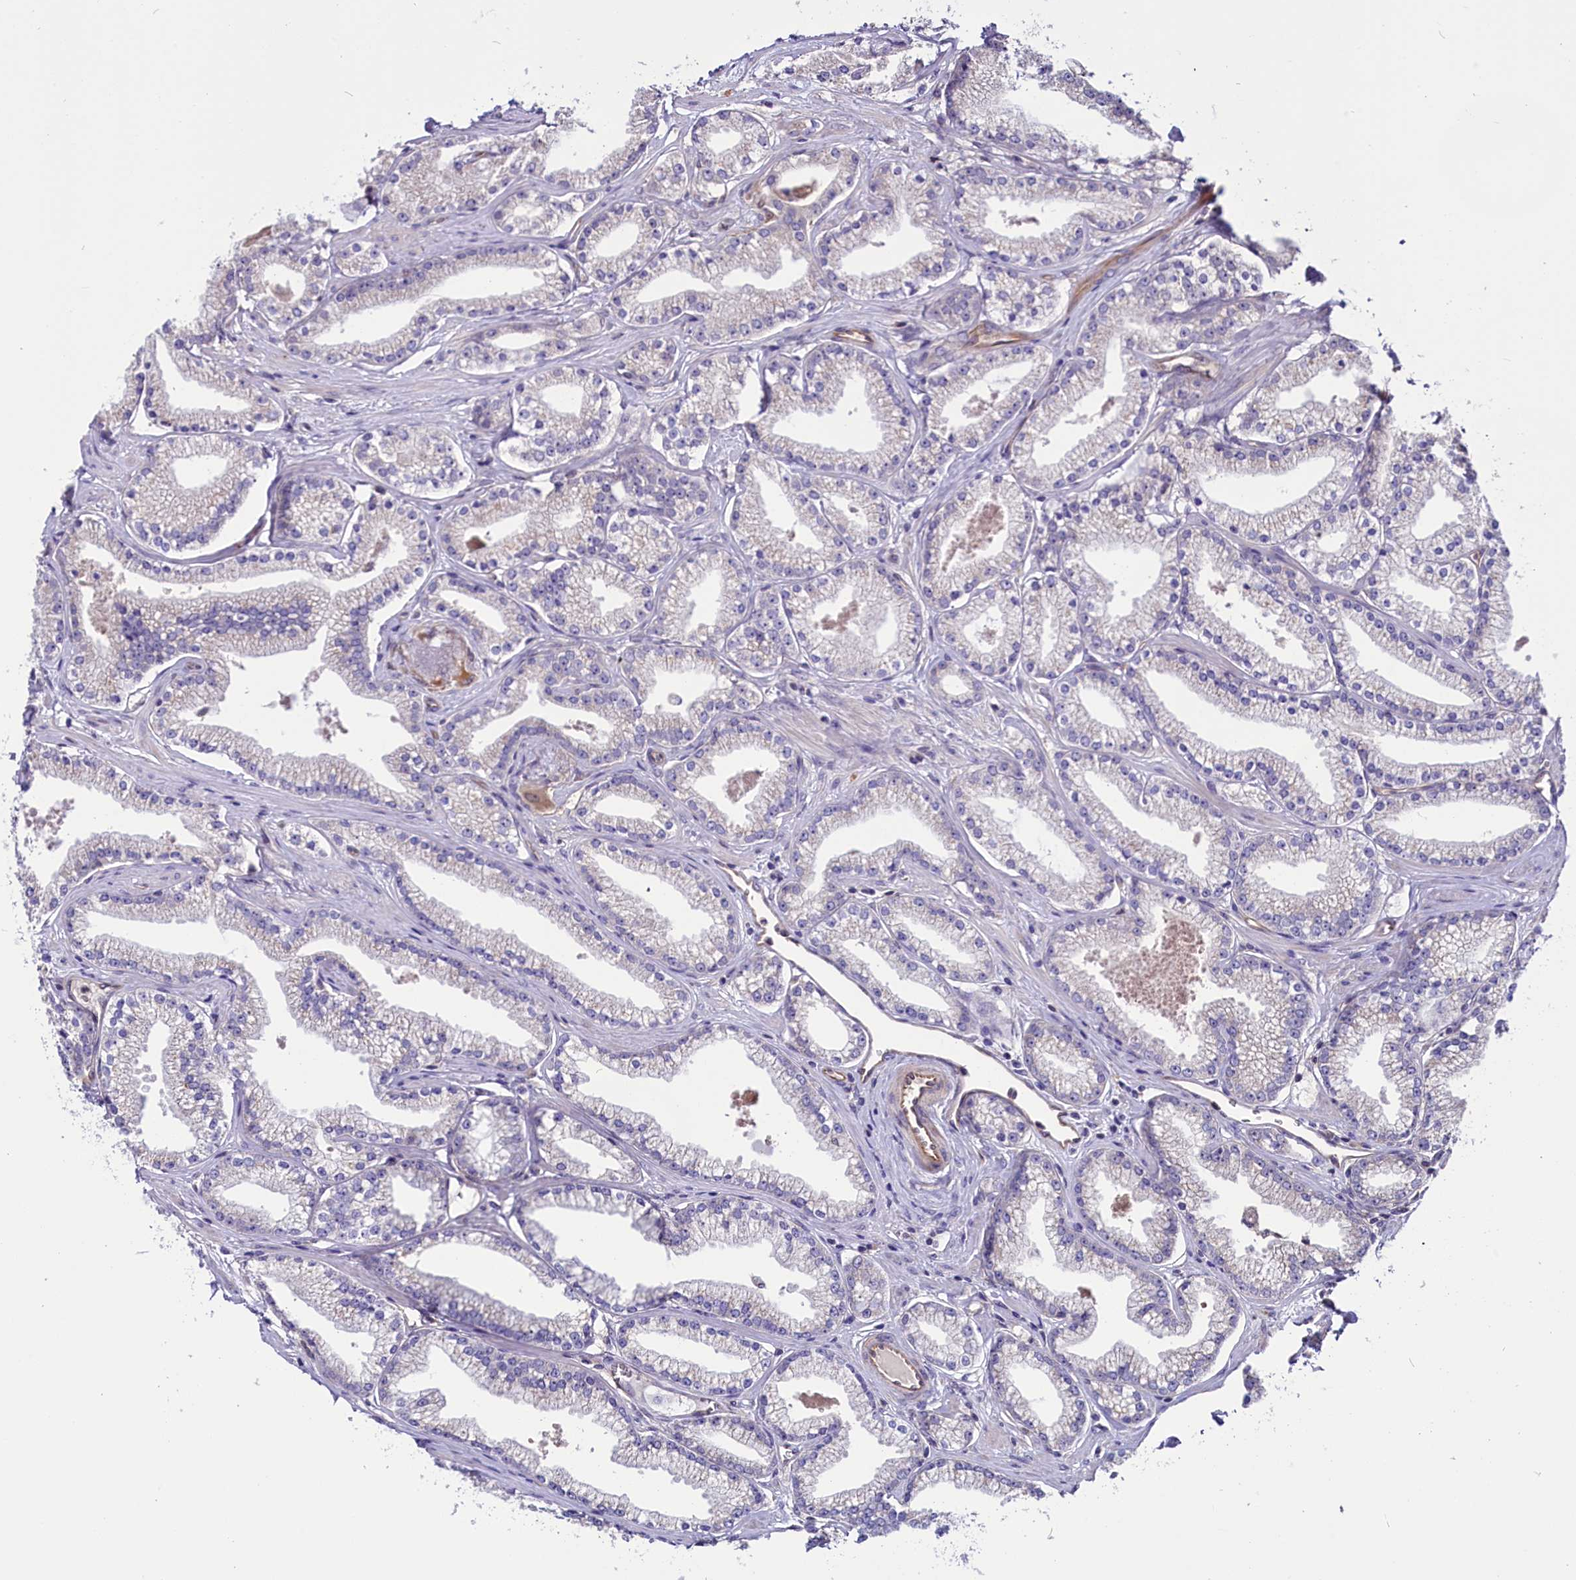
{"staining": {"intensity": "negative", "quantity": "none", "location": "none"}, "tissue": "prostate cancer", "cell_type": "Tumor cells", "image_type": "cancer", "snomed": [{"axis": "morphology", "description": "Adenocarcinoma, High grade"}, {"axis": "topography", "description": "Prostate"}], "caption": "DAB (3,3'-diaminobenzidine) immunohistochemical staining of prostate cancer (adenocarcinoma (high-grade)) displays no significant staining in tumor cells.", "gene": "PDILT", "patient": {"sex": "male", "age": 67}}